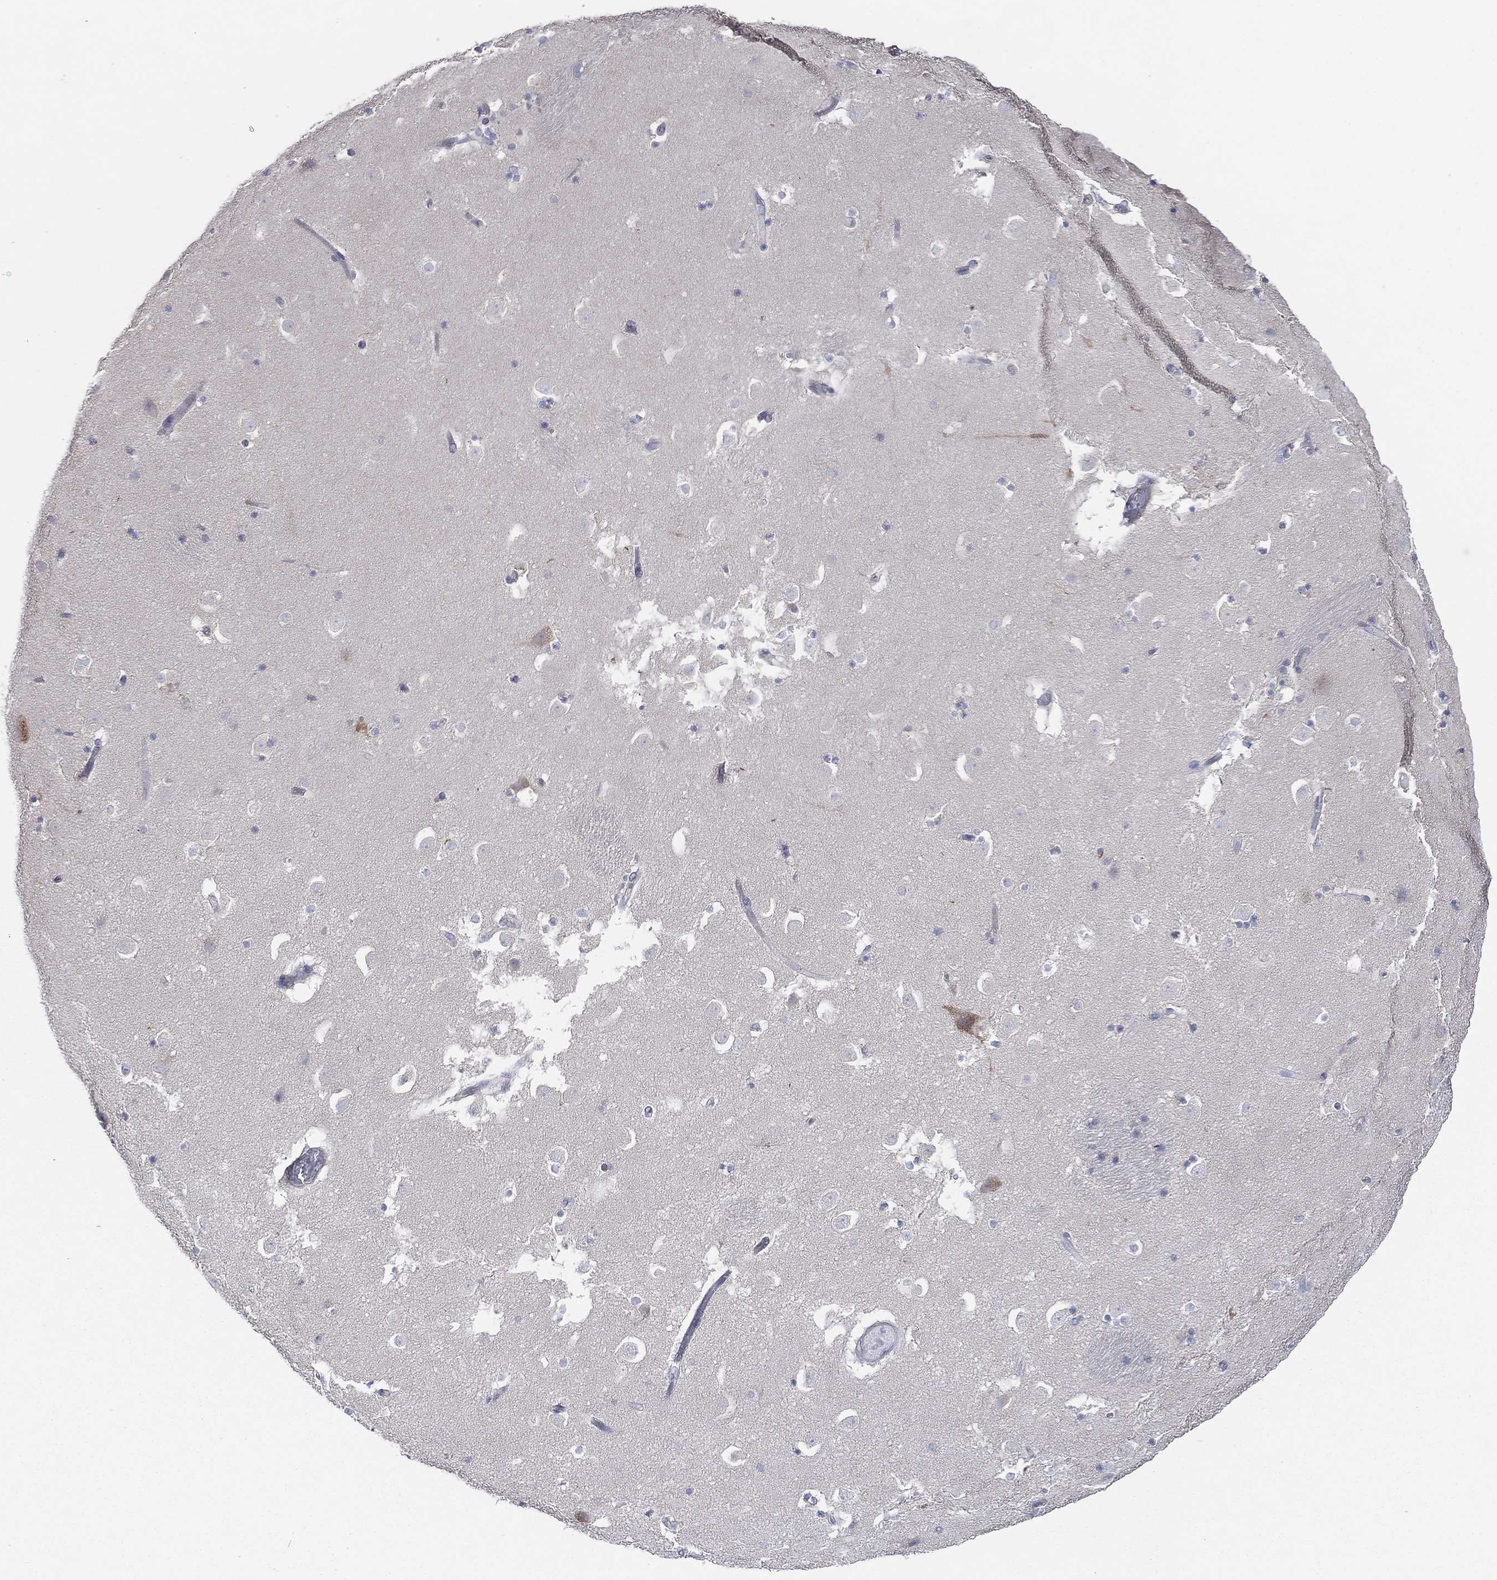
{"staining": {"intensity": "negative", "quantity": "none", "location": "none"}, "tissue": "caudate", "cell_type": "Glial cells", "image_type": "normal", "snomed": [{"axis": "morphology", "description": "Normal tissue, NOS"}, {"axis": "topography", "description": "Lateral ventricle wall"}], "caption": "This photomicrograph is of normal caudate stained with immunohistochemistry to label a protein in brown with the nuclei are counter-stained blue. There is no staining in glial cells.", "gene": "ATP8A2", "patient": {"sex": "male", "age": 51}}